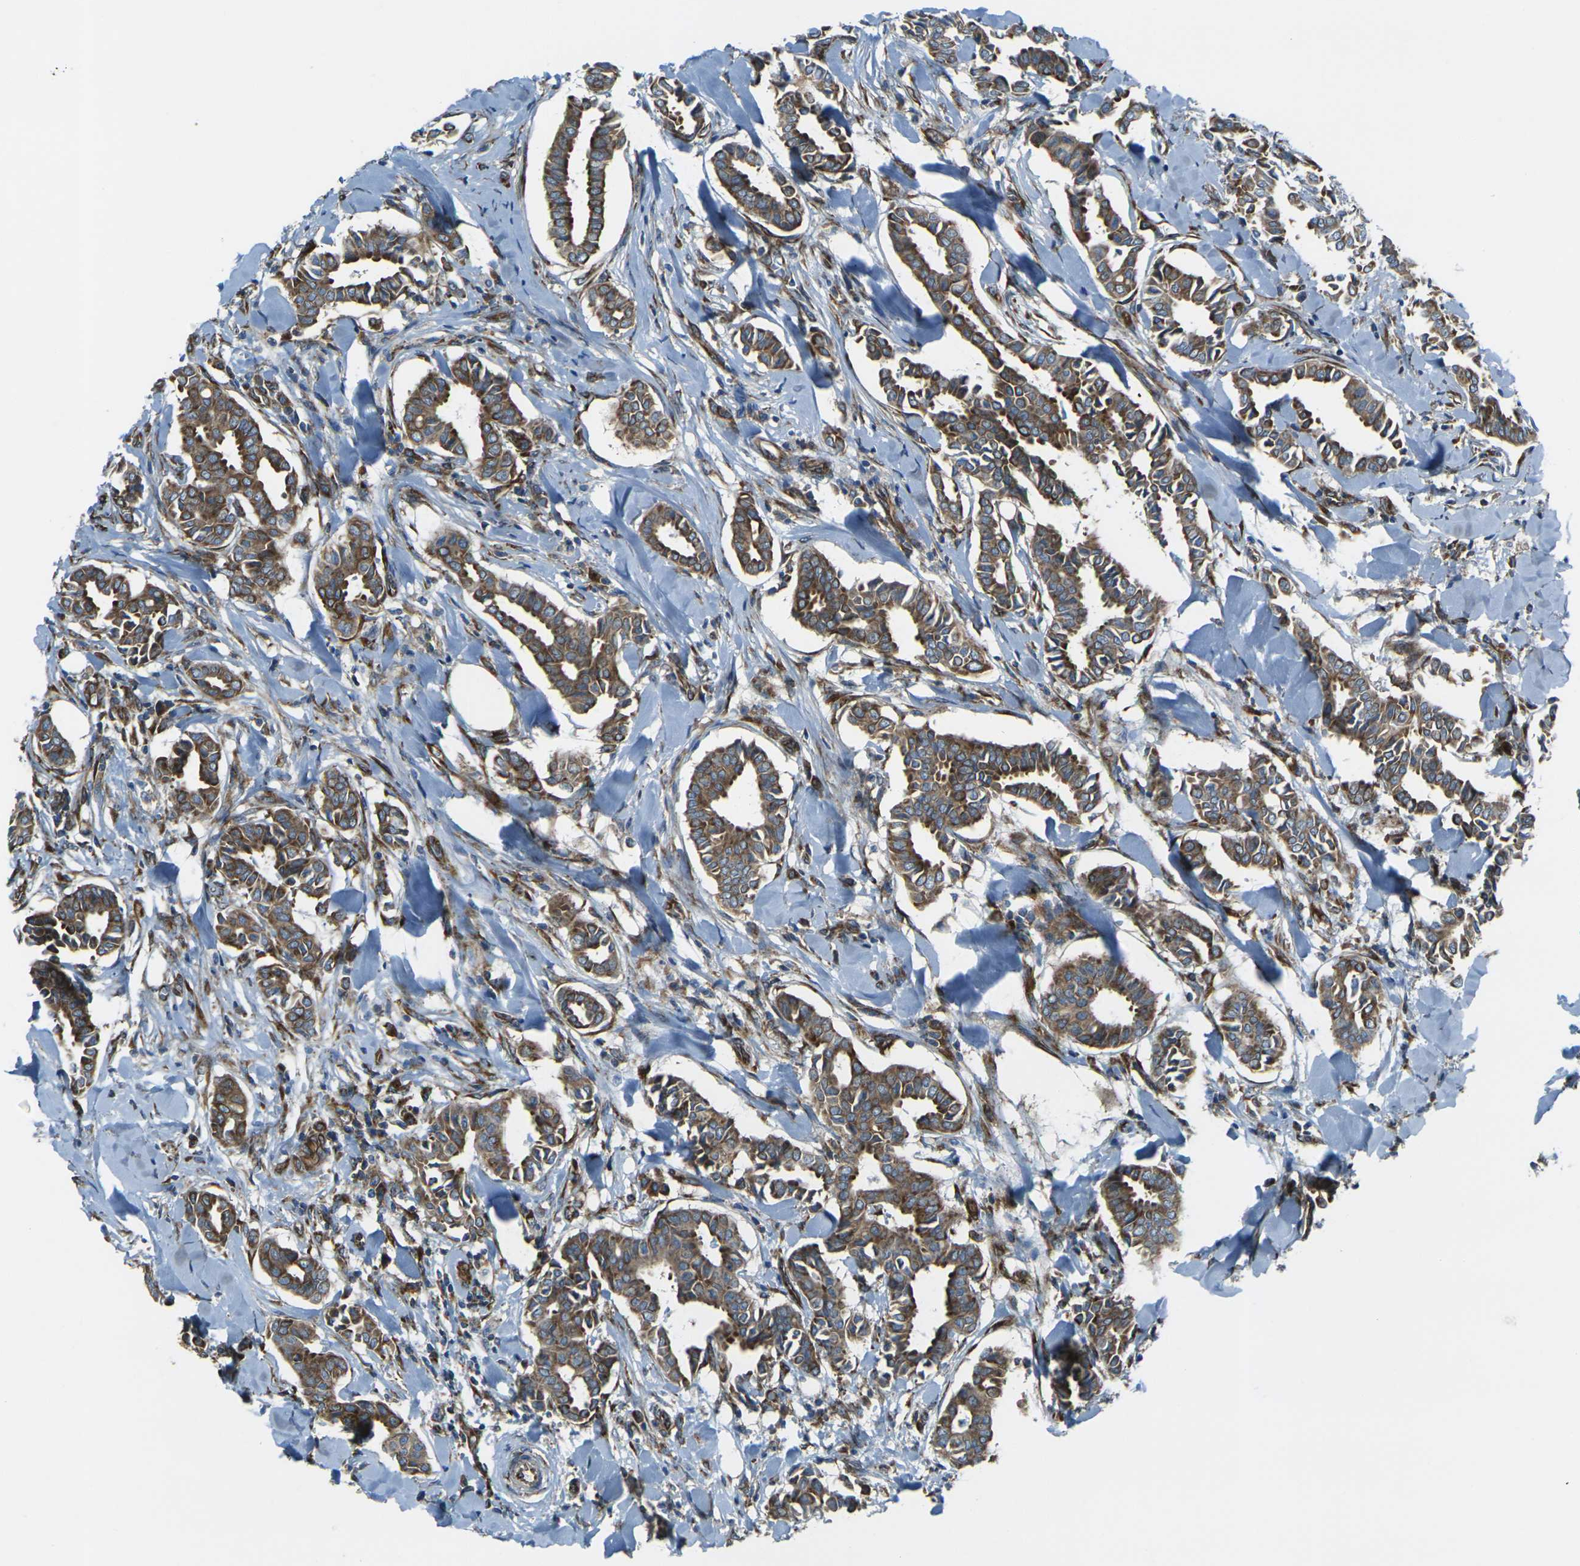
{"staining": {"intensity": "strong", "quantity": ">75%", "location": "cytoplasmic/membranous"}, "tissue": "head and neck cancer", "cell_type": "Tumor cells", "image_type": "cancer", "snomed": [{"axis": "morphology", "description": "Adenocarcinoma, NOS"}, {"axis": "topography", "description": "Salivary gland"}, {"axis": "topography", "description": "Head-Neck"}], "caption": "A histopathology image of human head and neck cancer (adenocarcinoma) stained for a protein demonstrates strong cytoplasmic/membranous brown staining in tumor cells.", "gene": "CELSR2", "patient": {"sex": "female", "age": 59}}